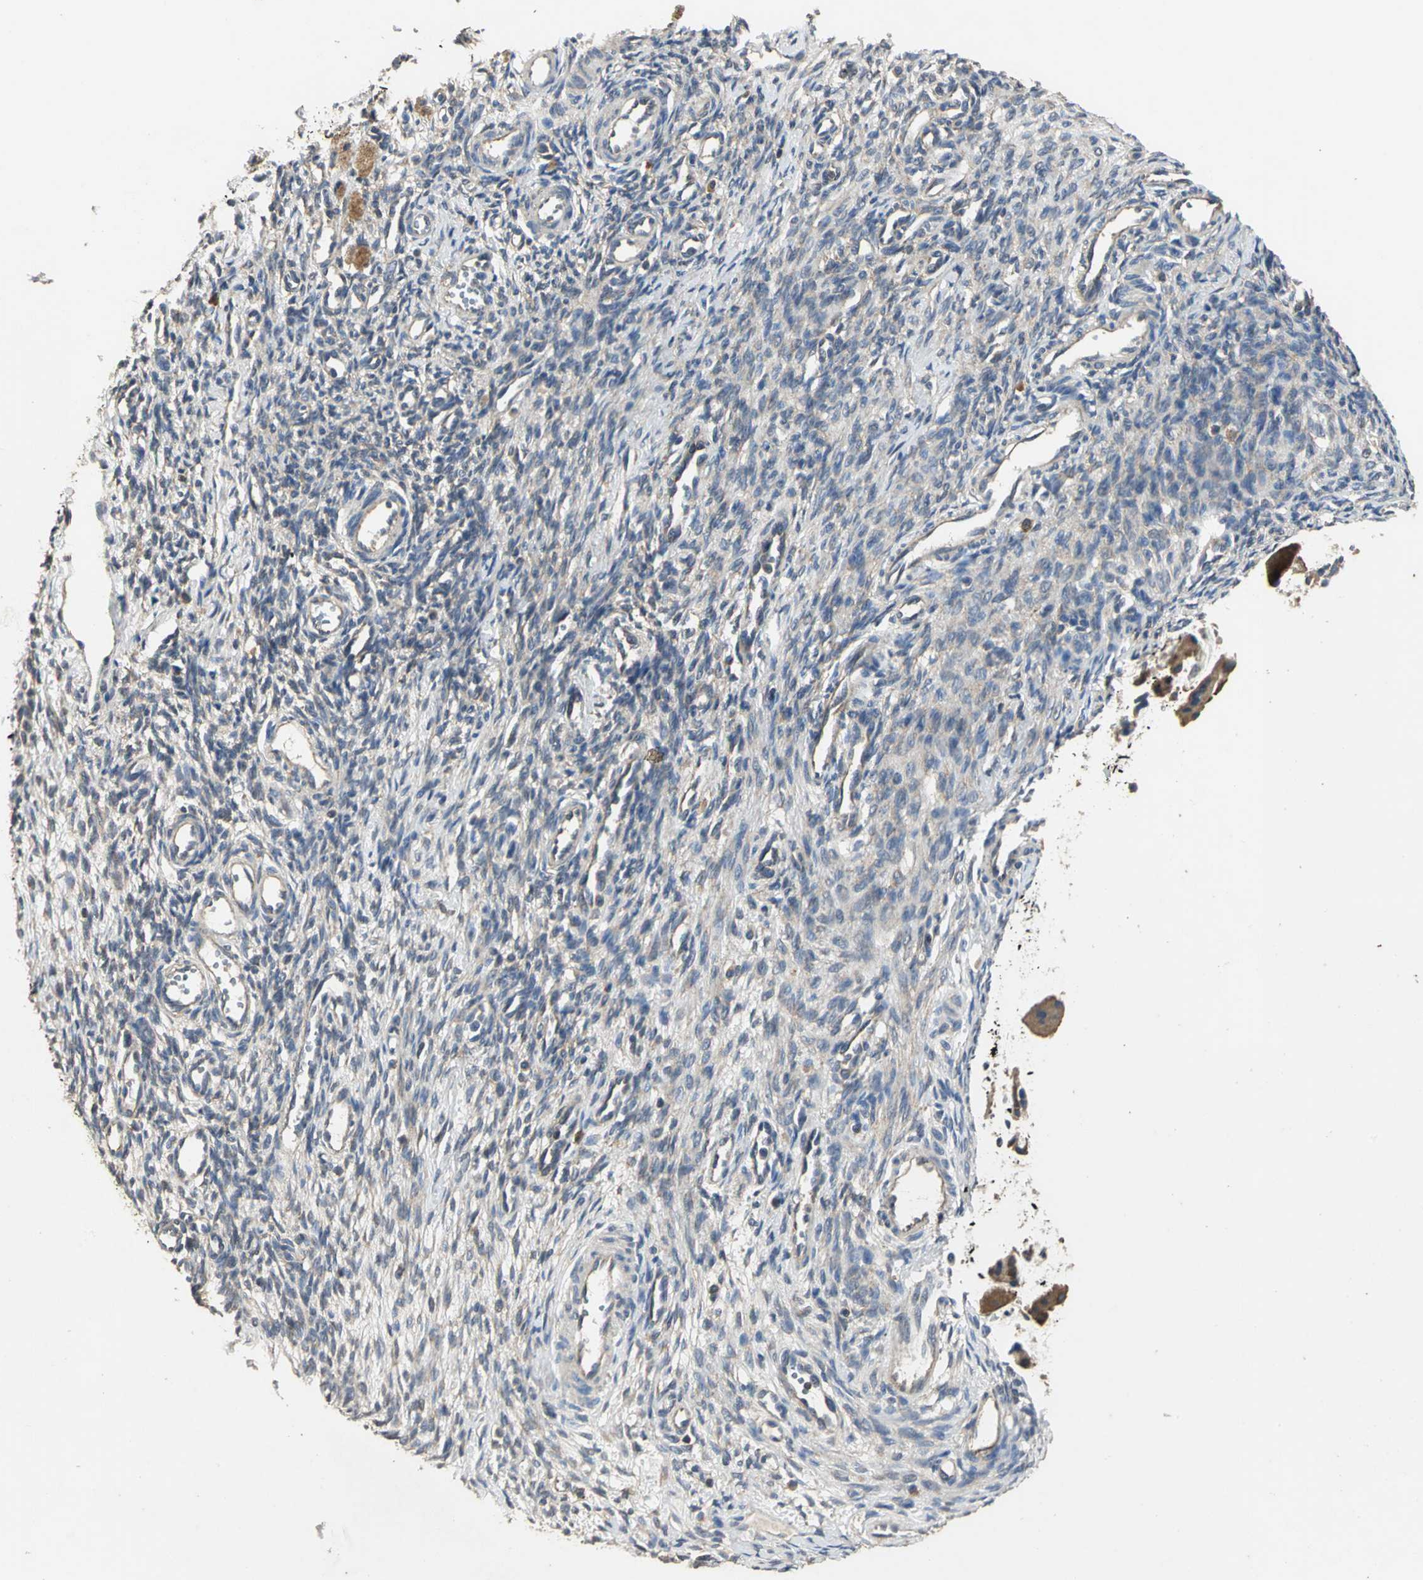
{"staining": {"intensity": "weak", "quantity": "25%-75%", "location": "cytoplasmic/membranous"}, "tissue": "ovary", "cell_type": "Ovarian stroma cells", "image_type": "normal", "snomed": [{"axis": "morphology", "description": "Normal tissue, NOS"}, {"axis": "topography", "description": "Ovary"}], "caption": "Immunohistochemical staining of normal human ovary shows 25%-75% levels of weak cytoplasmic/membranous protein expression in approximately 25%-75% of ovarian stroma cells. The protein of interest is shown in brown color, while the nuclei are stained blue.", "gene": "IRF3", "patient": {"sex": "female", "age": 33}}